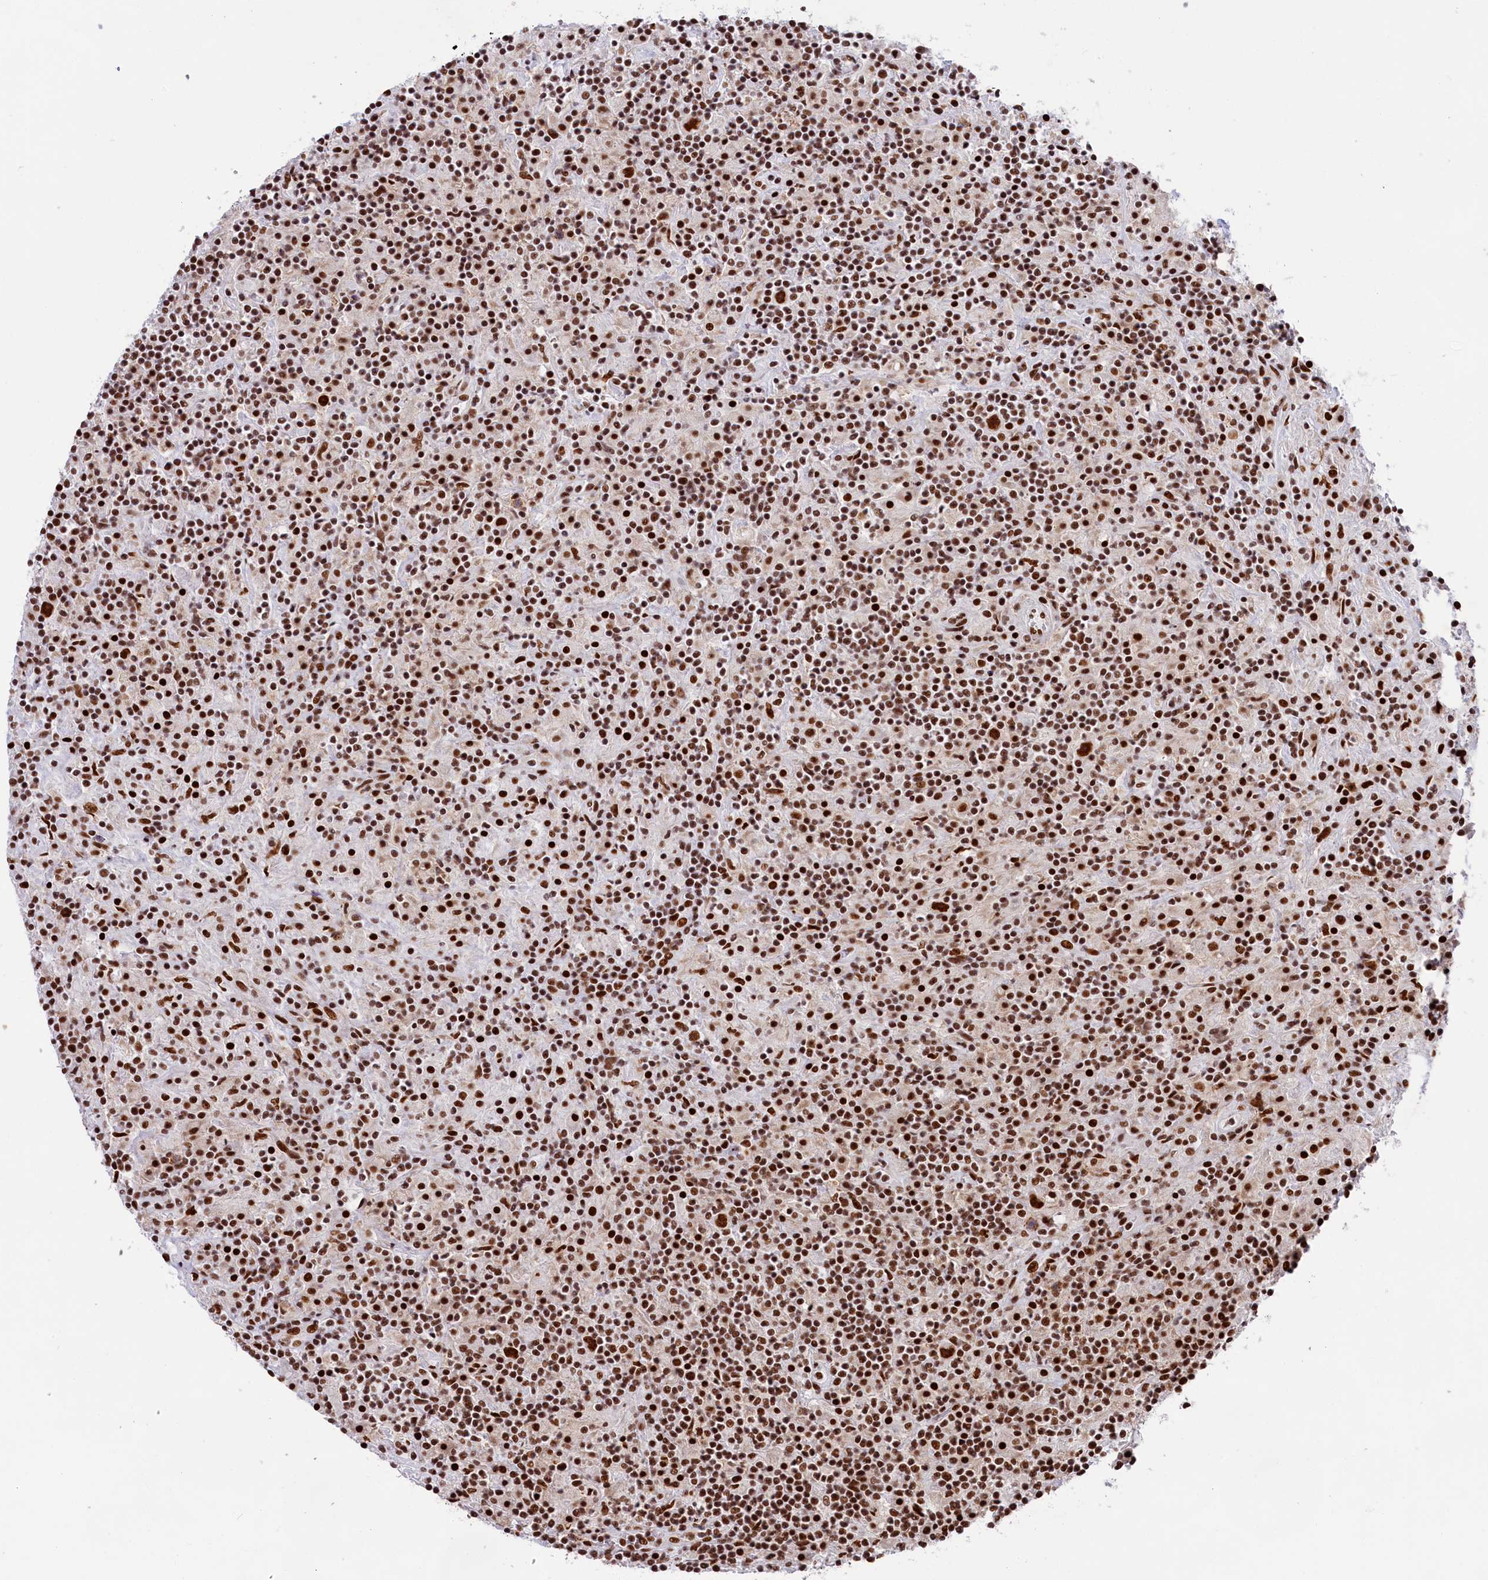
{"staining": {"intensity": "strong", "quantity": ">75%", "location": "nuclear"}, "tissue": "lymphoma", "cell_type": "Tumor cells", "image_type": "cancer", "snomed": [{"axis": "morphology", "description": "Hodgkin's disease, NOS"}, {"axis": "topography", "description": "Lymph node"}], "caption": "A brown stain highlights strong nuclear expression of a protein in human Hodgkin's disease tumor cells.", "gene": "SNRNP70", "patient": {"sex": "male", "age": 70}}